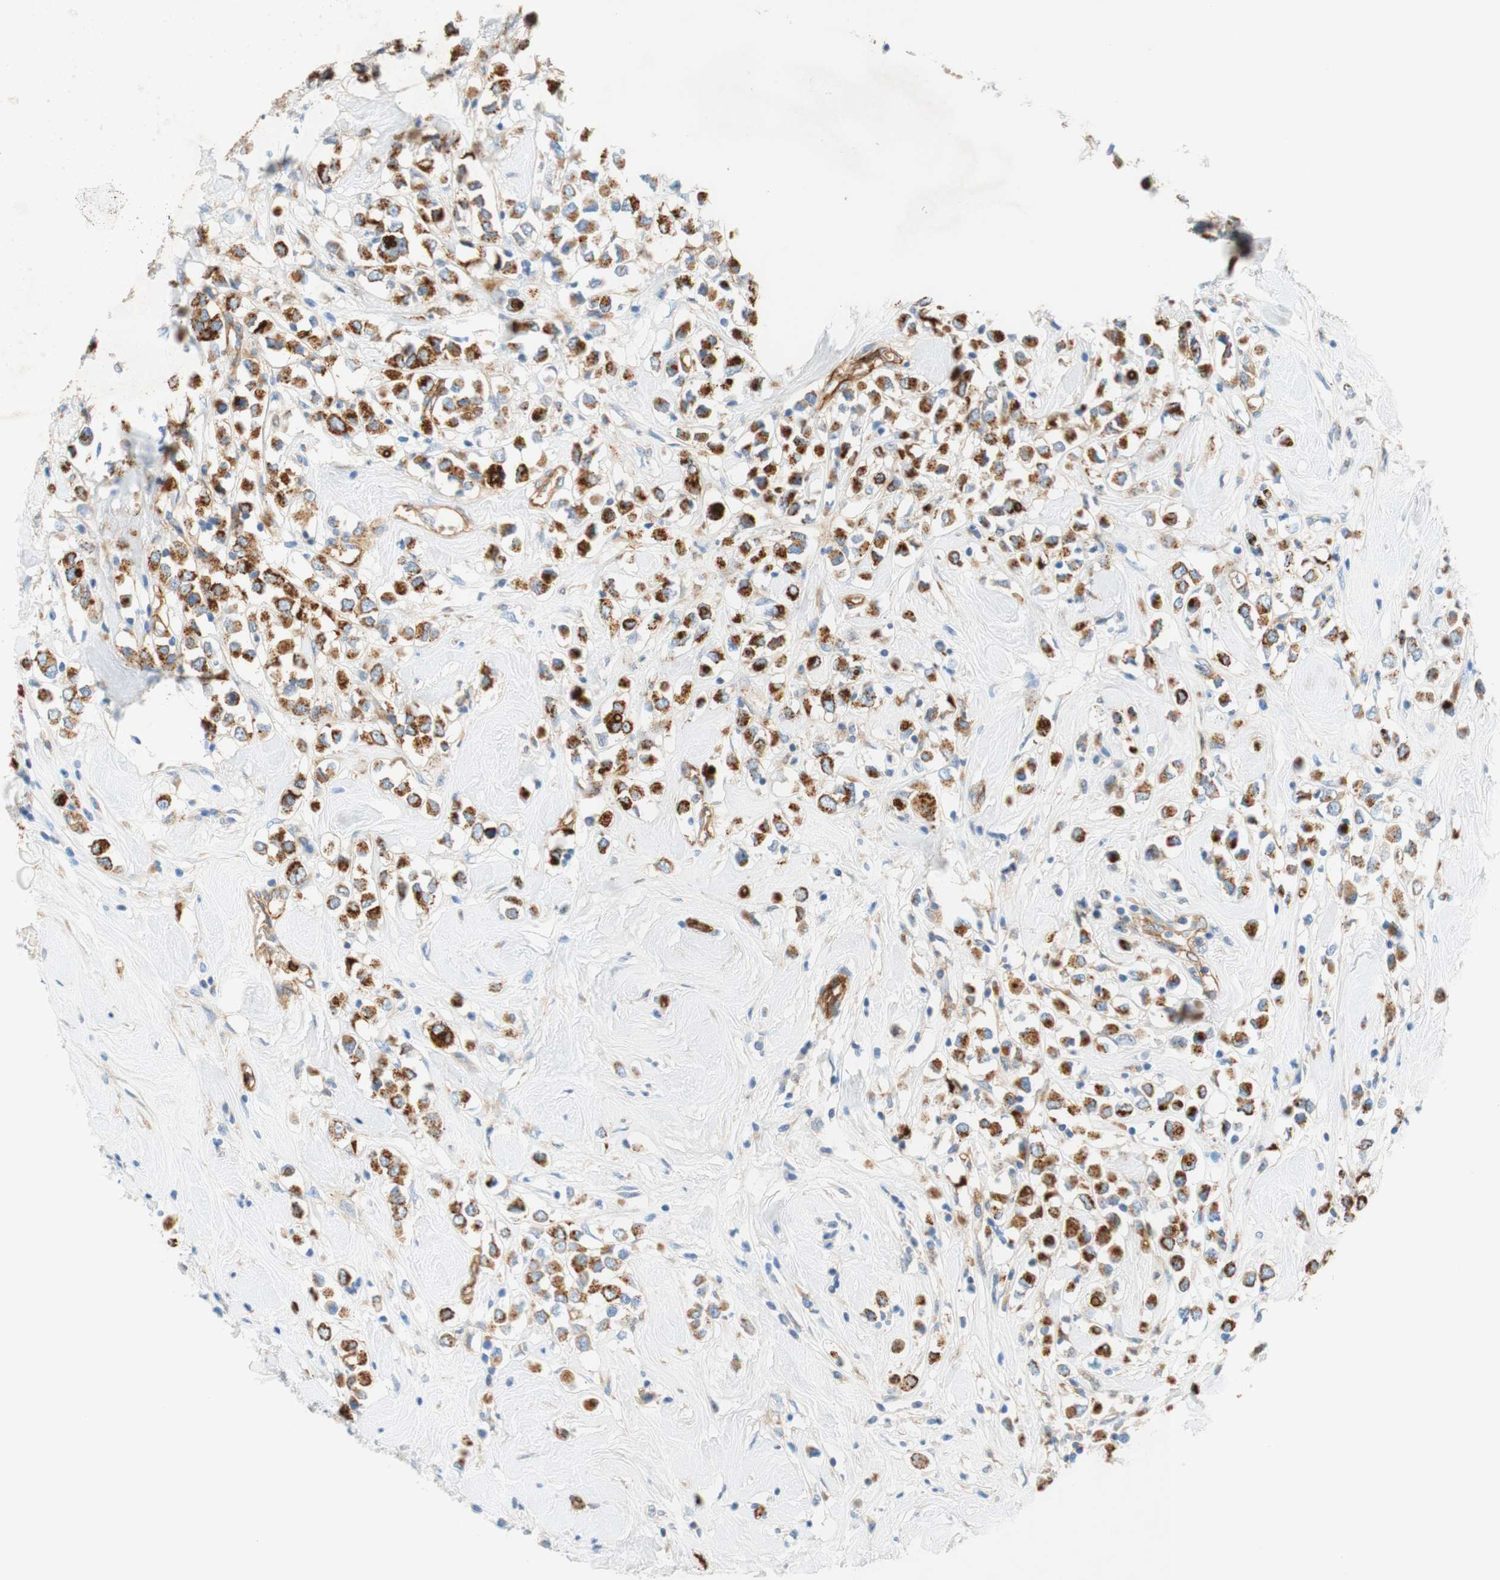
{"staining": {"intensity": "strong", "quantity": ">75%", "location": "cytoplasmic/membranous"}, "tissue": "breast cancer", "cell_type": "Tumor cells", "image_type": "cancer", "snomed": [{"axis": "morphology", "description": "Duct carcinoma"}, {"axis": "topography", "description": "Breast"}], "caption": "About >75% of tumor cells in breast cancer (infiltrating ductal carcinoma) display strong cytoplasmic/membranous protein positivity as visualized by brown immunohistochemical staining.", "gene": "STOM", "patient": {"sex": "female", "age": 61}}